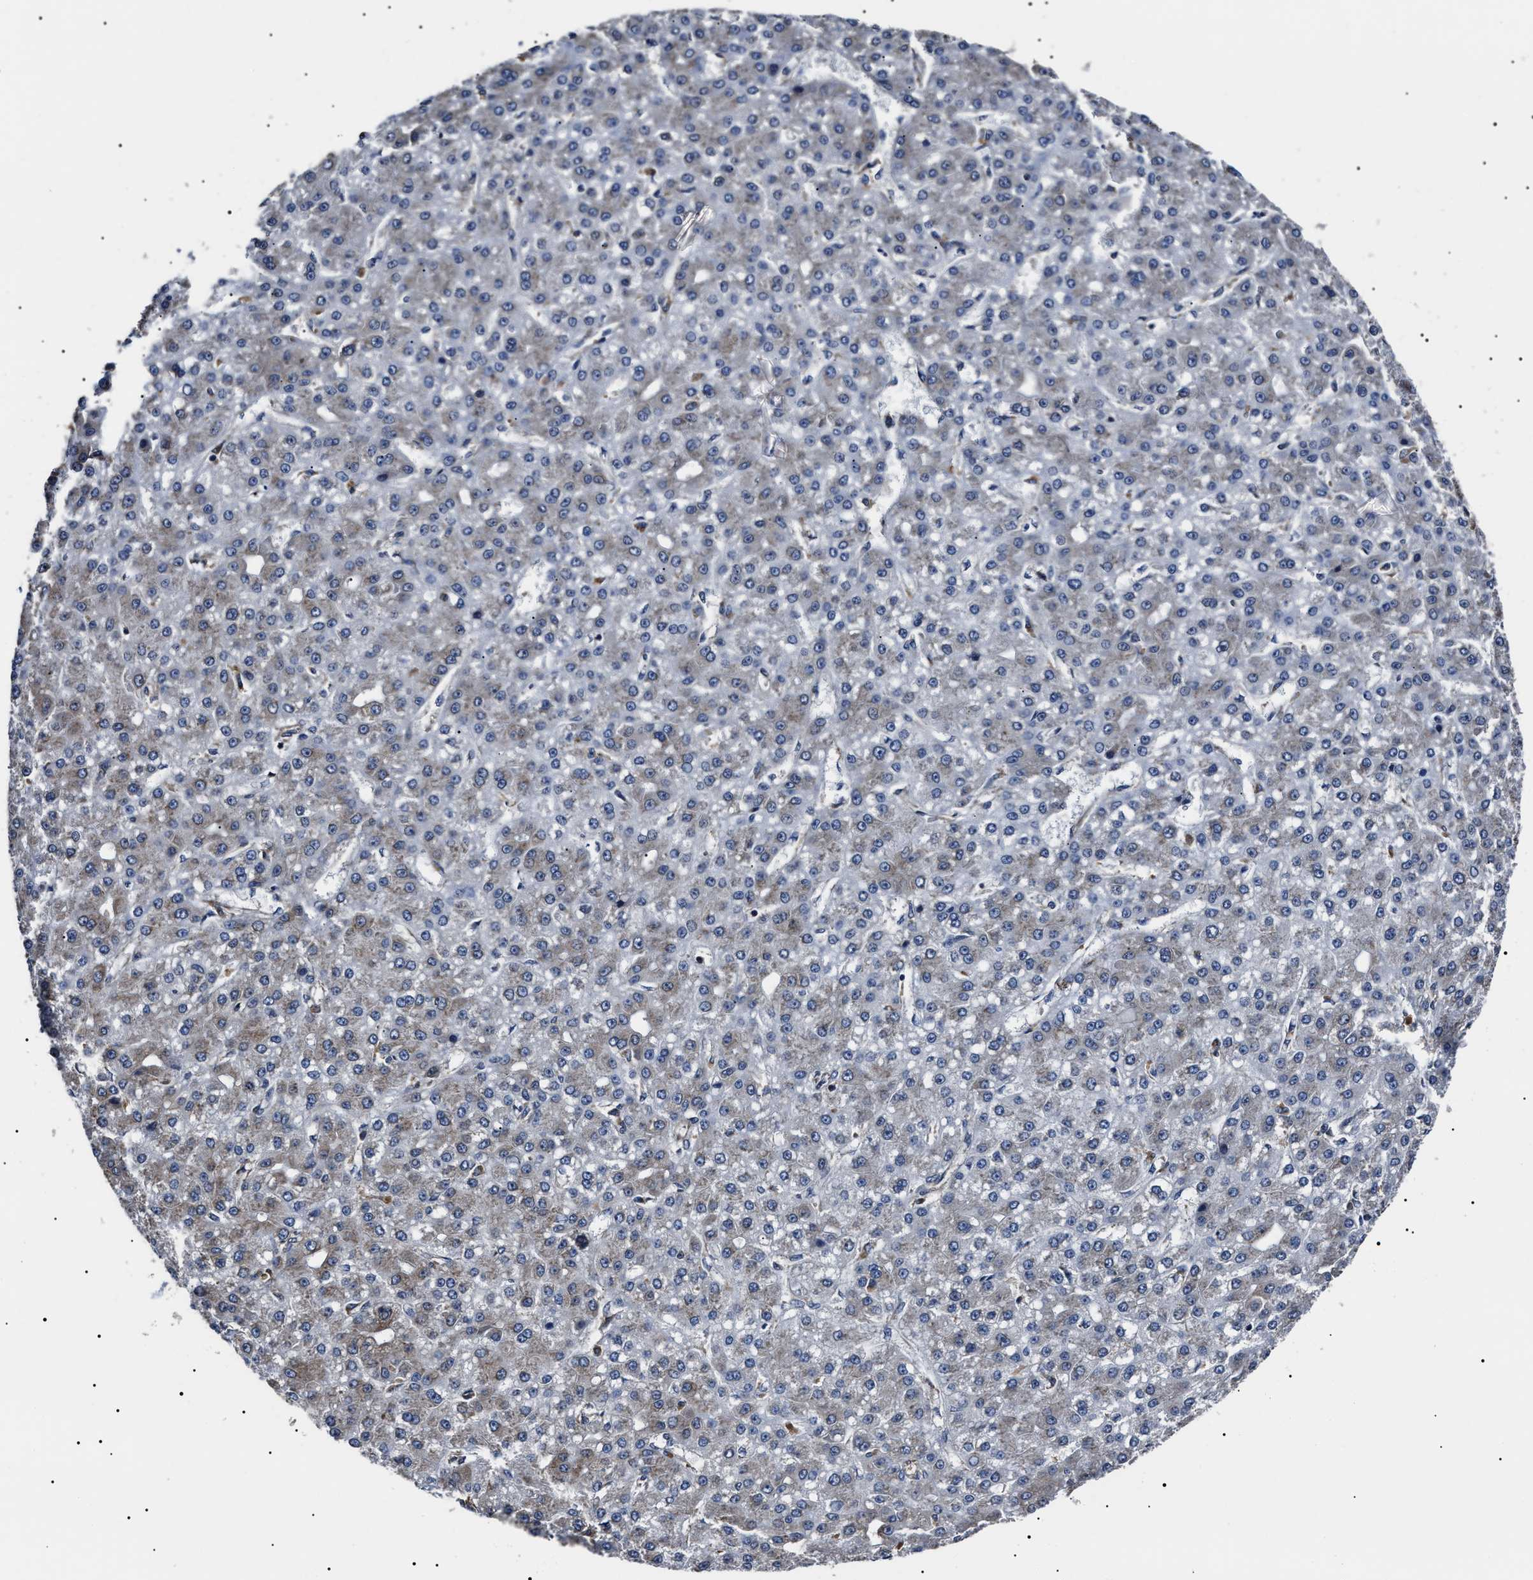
{"staining": {"intensity": "weak", "quantity": "<25%", "location": "cytoplasmic/membranous"}, "tissue": "liver cancer", "cell_type": "Tumor cells", "image_type": "cancer", "snomed": [{"axis": "morphology", "description": "Carcinoma, Hepatocellular, NOS"}, {"axis": "topography", "description": "Liver"}], "caption": "This image is of hepatocellular carcinoma (liver) stained with immunohistochemistry (IHC) to label a protein in brown with the nuclei are counter-stained blue. There is no expression in tumor cells.", "gene": "CCT8", "patient": {"sex": "male", "age": 67}}